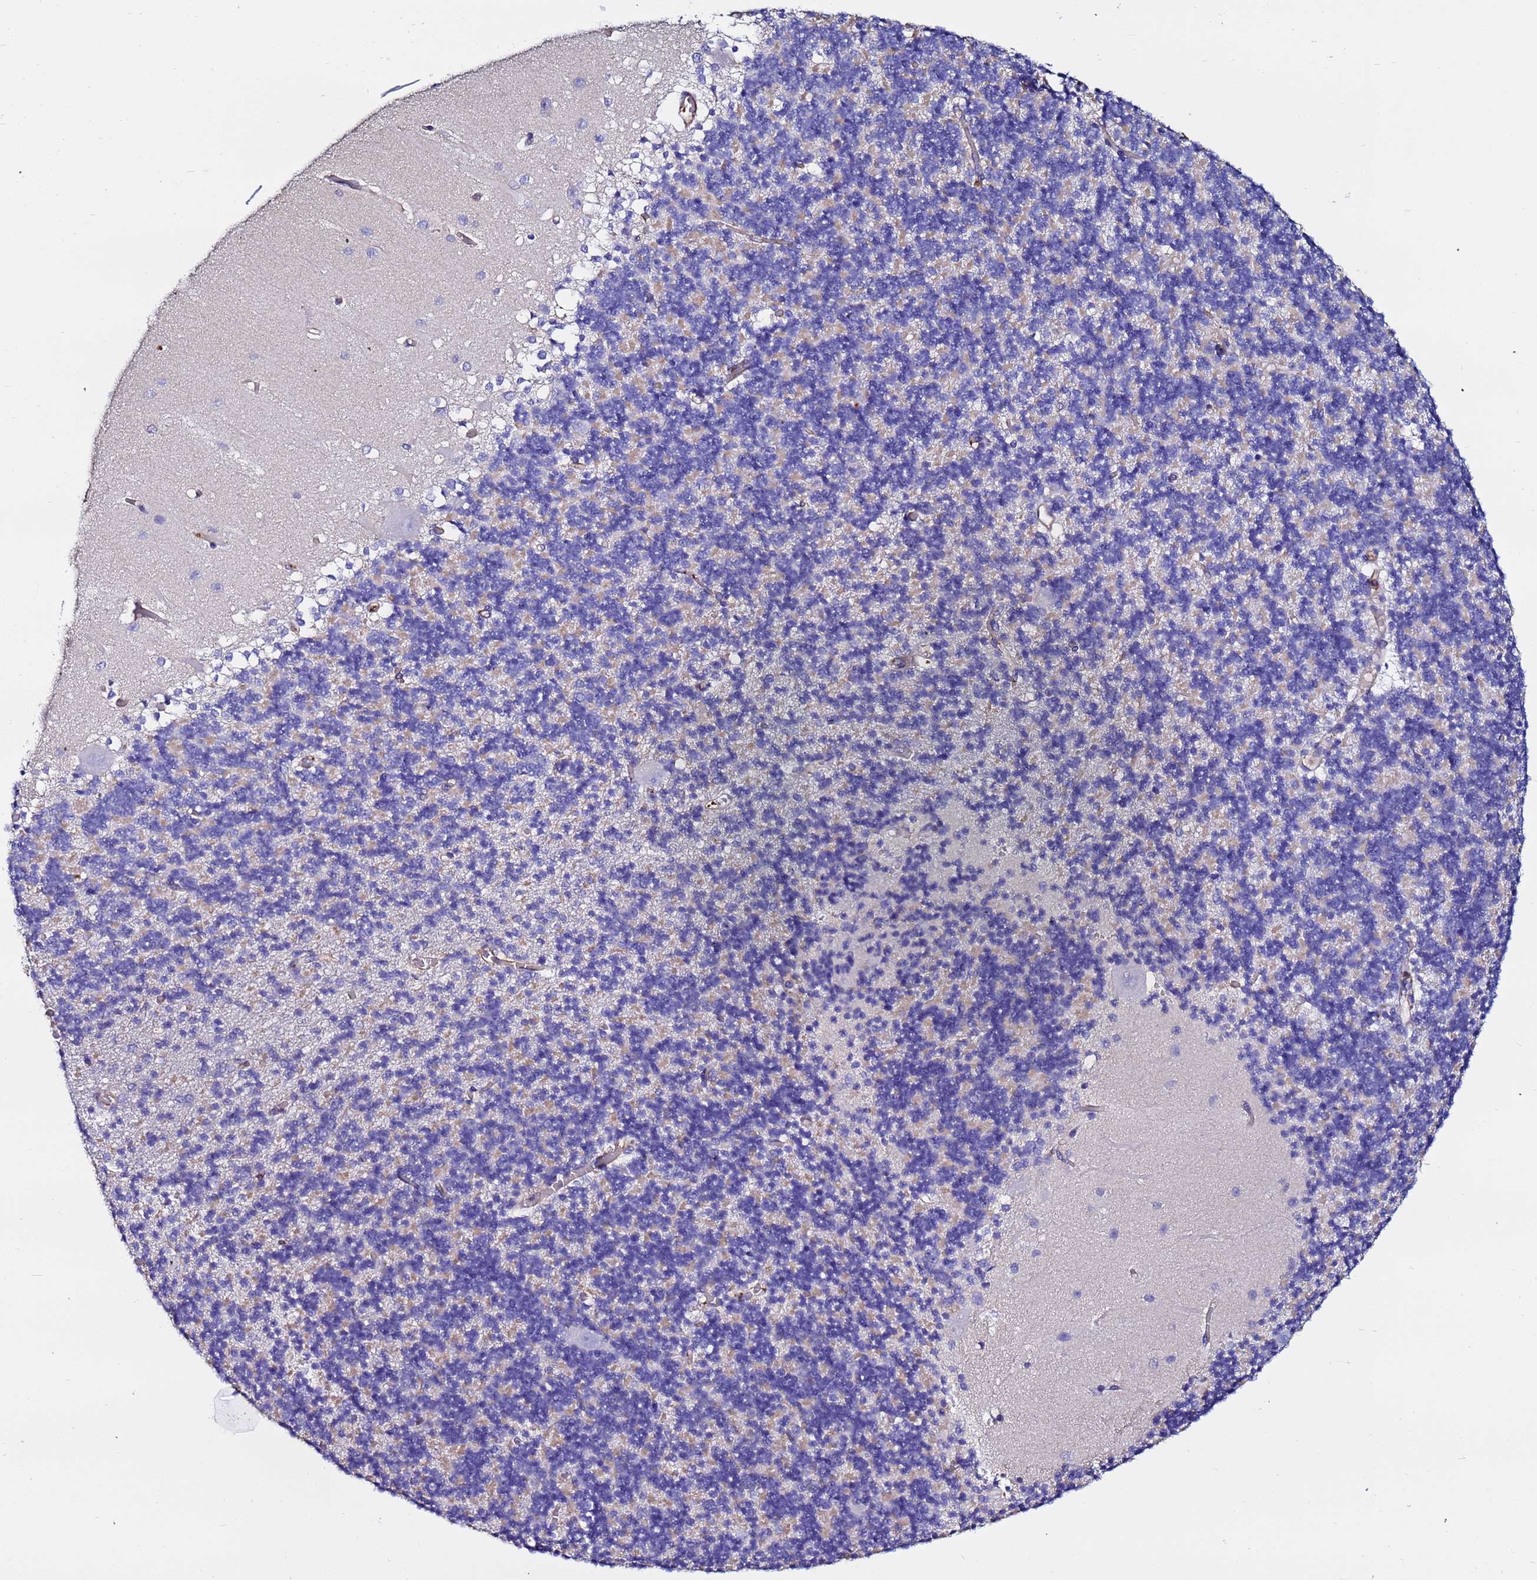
{"staining": {"intensity": "negative", "quantity": "none", "location": "none"}, "tissue": "cerebellum", "cell_type": "Cells in granular layer", "image_type": "normal", "snomed": [{"axis": "morphology", "description": "Normal tissue, NOS"}, {"axis": "topography", "description": "Cerebellum"}], "caption": "Cells in granular layer show no significant positivity in benign cerebellum. Brightfield microscopy of immunohistochemistry stained with DAB (3,3'-diaminobenzidine) (brown) and hematoxylin (blue), captured at high magnification.", "gene": "POTEE", "patient": {"sex": "male", "age": 37}}